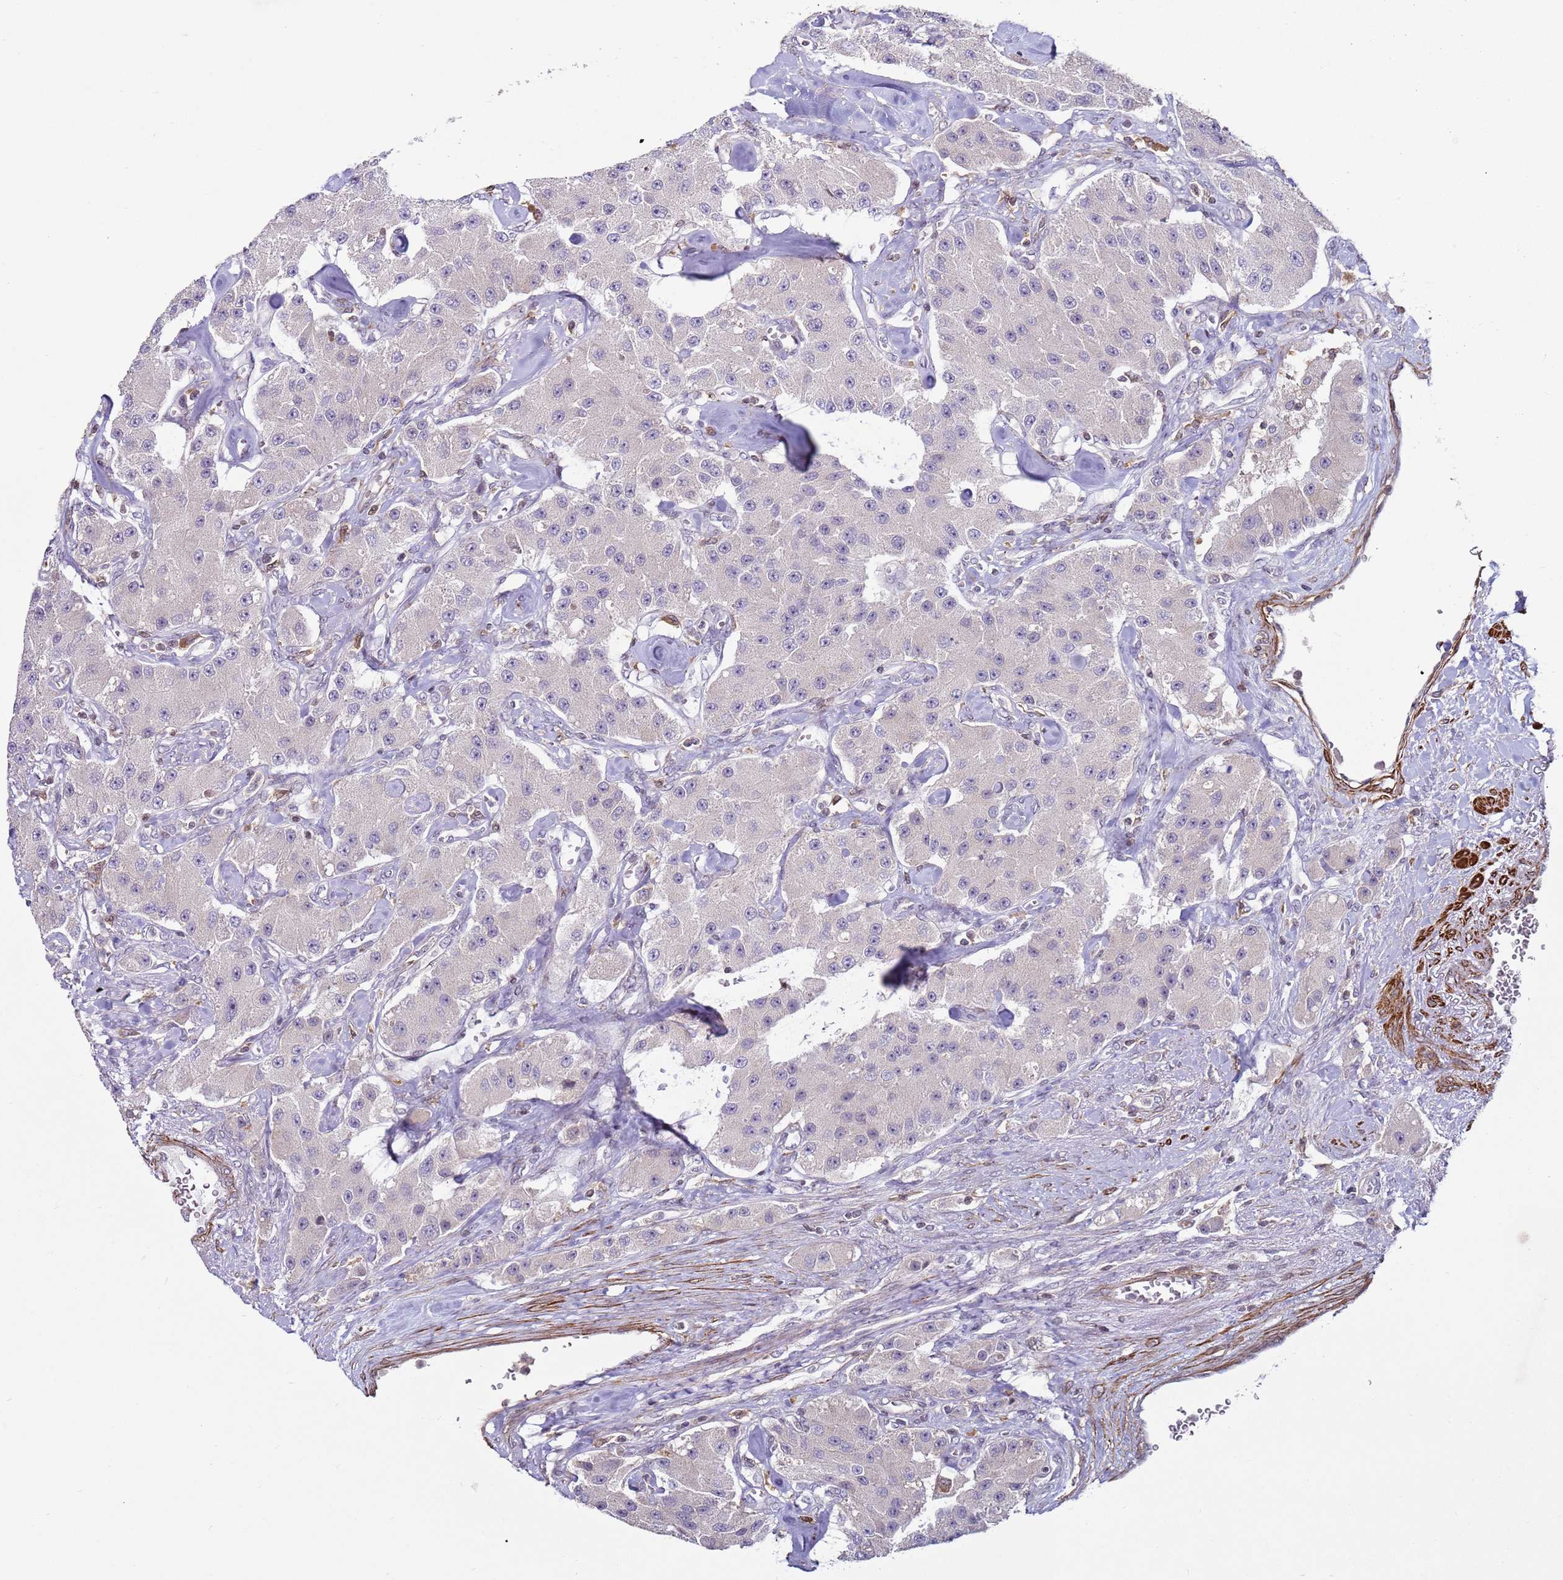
{"staining": {"intensity": "negative", "quantity": "none", "location": "none"}, "tissue": "carcinoid", "cell_type": "Tumor cells", "image_type": "cancer", "snomed": [{"axis": "morphology", "description": "Carcinoid, malignant, NOS"}, {"axis": "topography", "description": "Pancreas"}], "caption": "This is an immunohistochemistry (IHC) micrograph of malignant carcinoid. There is no positivity in tumor cells.", "gene": "SNAPC4", "patient": {"sex": "male", "age": 41}}